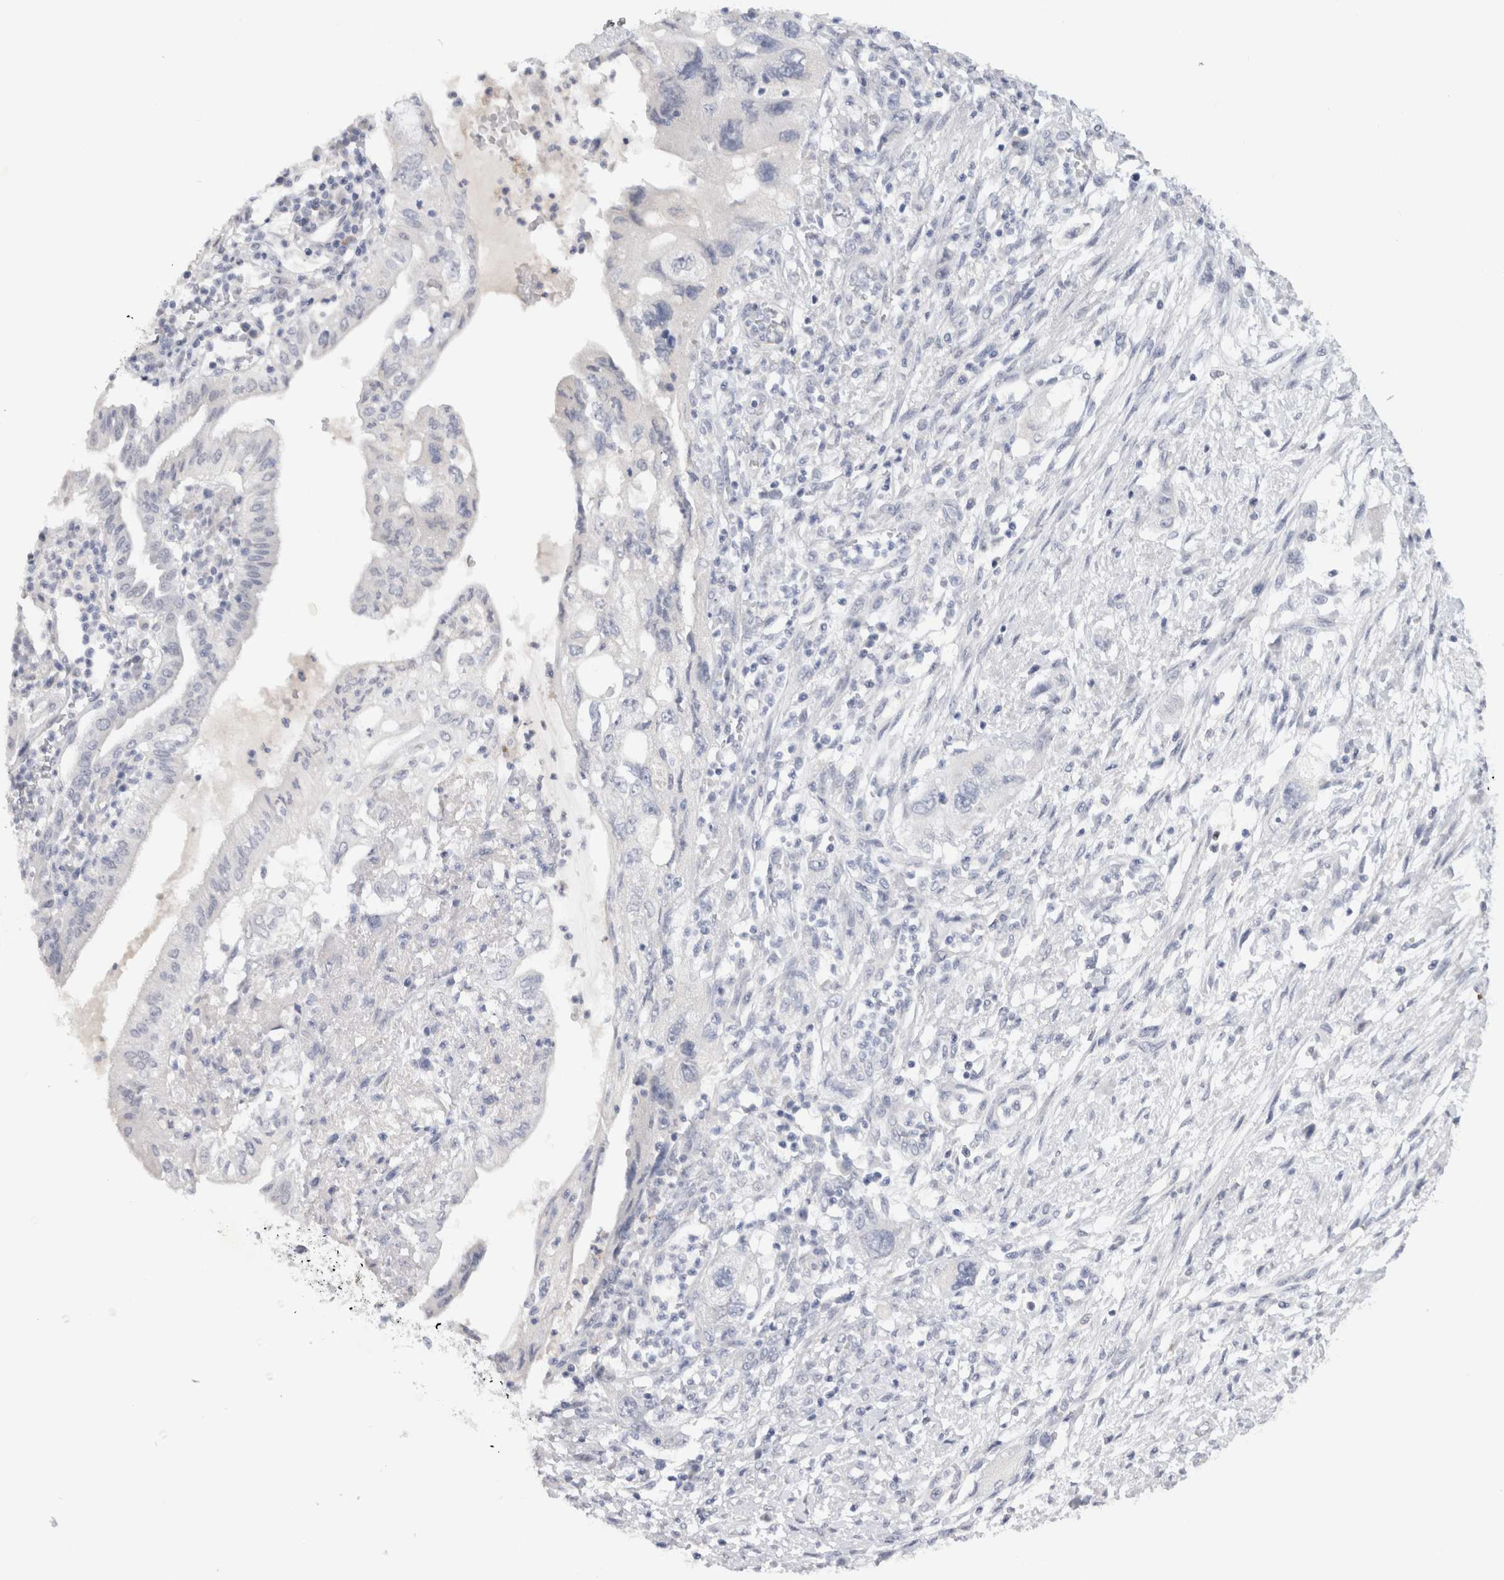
{"staining": {"intensity": "negative", "quantity": "none", "location": "none"}, "tissue": "pancreatic cancer", "cell_type": "Tumor cells", "image_type": "cancer", "snomed": [{"axis": "morphology", "description": "Adenocarcinoma, NOS"}, {"axis": "topography", "description": "Pancreas"}], "caption": "Immunohistochemical staining of pancreatic adenocarcinoma exhibits no significant expression in tumor cells.", "gene": "TONSL", "patient": {"sex": "female", "age": 73}}